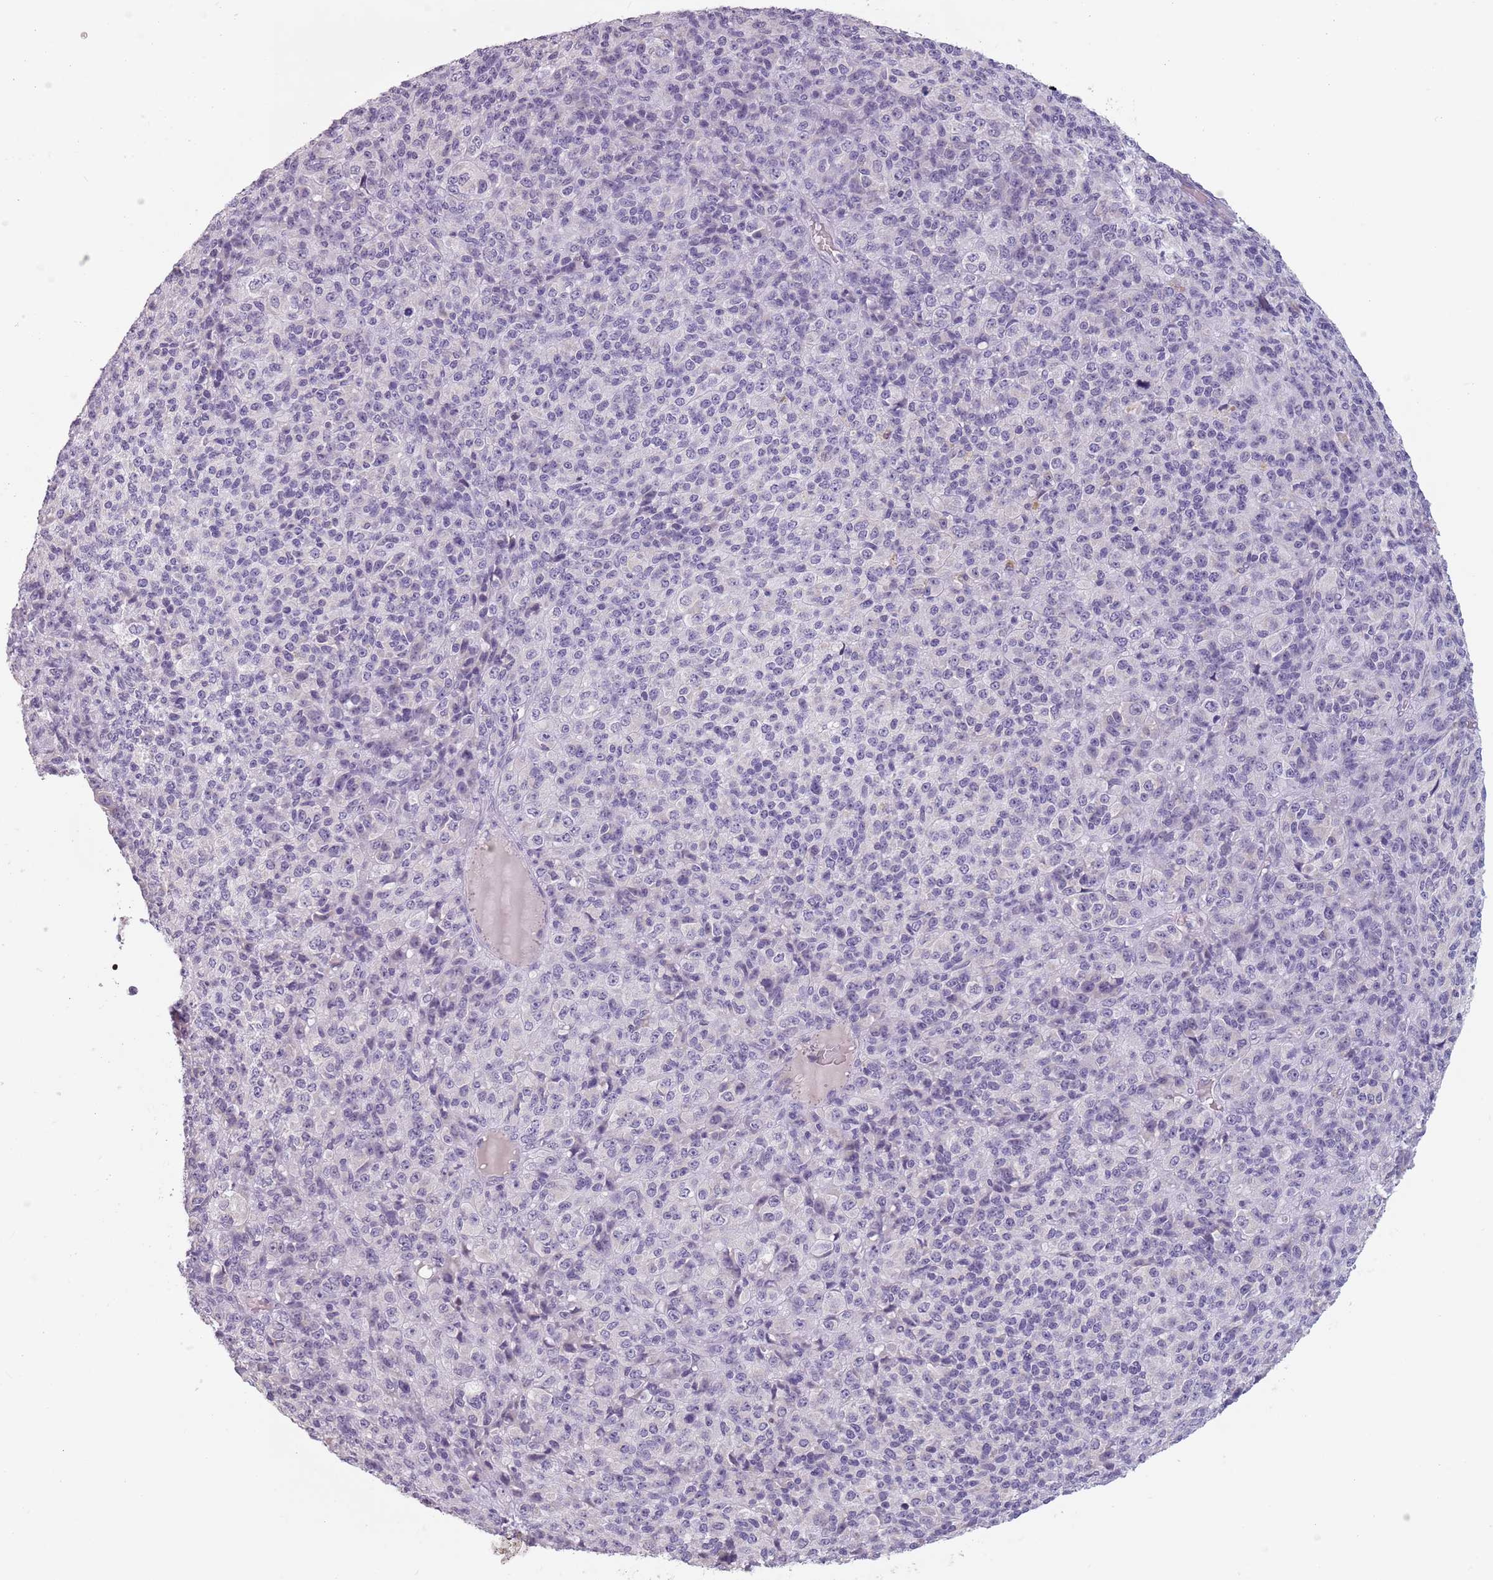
{"staining": {"intensity": "negative", "quantity": "none", "location": "none"}, "tissue": "melanoma", "cell_type": "Tumor cells", "image_type": "cancer", "snomed": [{"axis": "morphology", "description": "Malignant melanoma, Metastatic site"}, {"axis": "topography", "description": "Brain"}], "caption": "Immunohistochemistry (IHC) image of melanoma stained for a protein (brown), which reveals no expression in tumor cells.", "gene": "CEP19", "patient": {"sex": "female", "age": 56}}